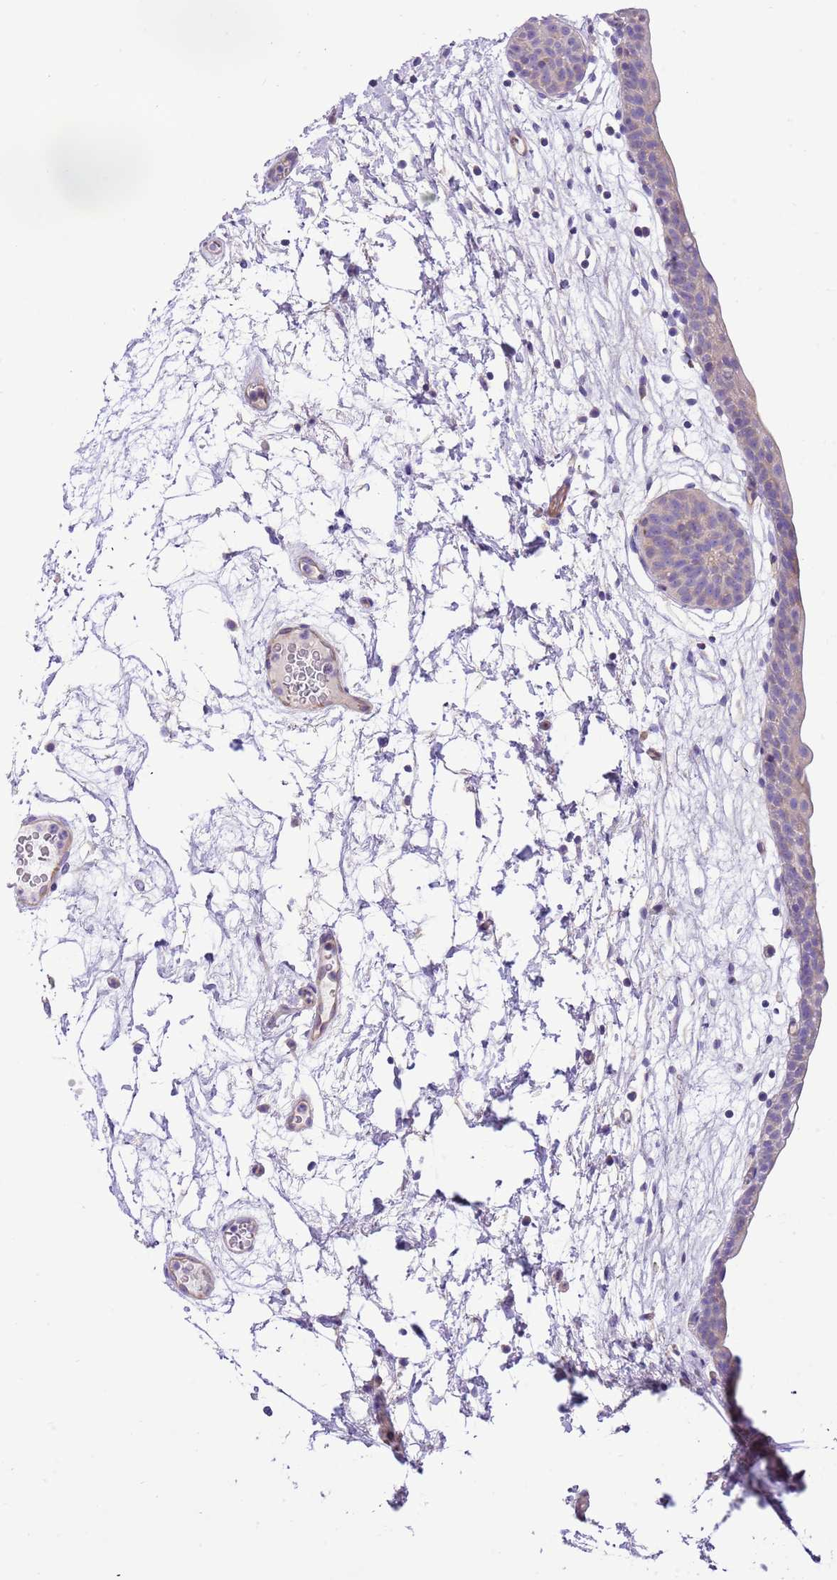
{"staining": {"intensity": "negative", "quantity": "none", "location": "none"}, "tissue": "urinary bladder", "cell_type": "Urothelial cells", "image_type": "normal", "snomed": [{"axis": "morphology", "description": "Normal tissue, NOS"}, {"axis": "topography", "description": "Urinary bladder"}], "caption": "IHC histopathology image of unremarkable urinary bladder: human urinary bladder stained with DAB displays no significant protein positivity in urothelial cells.", "gene": "SERINC3", "patient": {"sex": "male", "age": 83}}